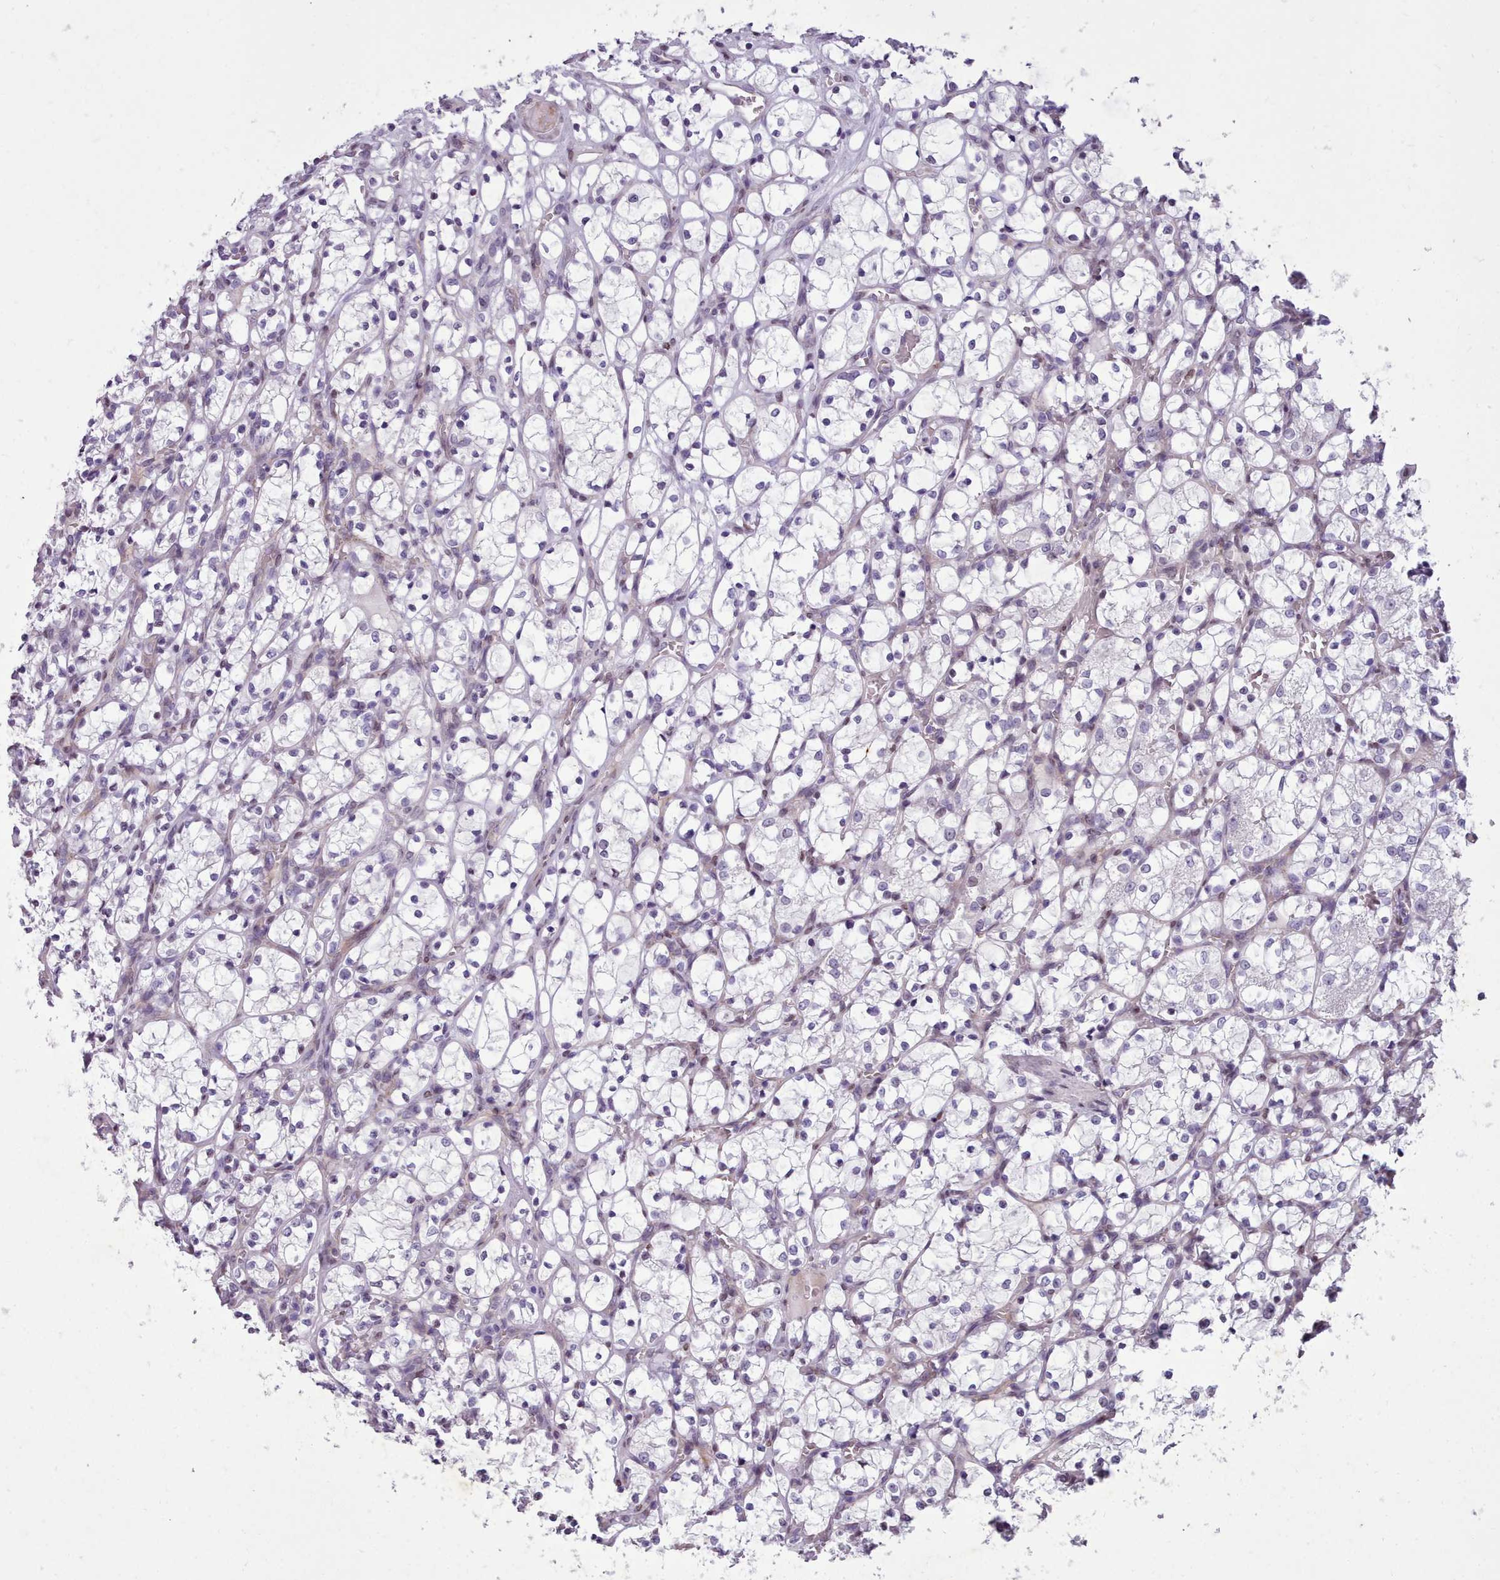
{"staining": {"intensity": "negative", "quantity": "none", "location": "none"}, "tissue": "renal cancer", "cell_type": "Tumor cells", "image_type": "cancer", "snomed": [{"axis": "morphology", "description": "Adenocarcinoma, NOS"}, {"axis": "topography", "description": "Kidney"}], "caption": "Immunohistochemistry (IHC) photomicrograph of neoplastic tissue: human adenocarcinoma (renal) stained with DAB (3,3'-diaminobenzidine) exhibits no significant protein staining in tumor cells.", "gene": "KCNT2", "patient": {"sex": "female", "age": 69}}